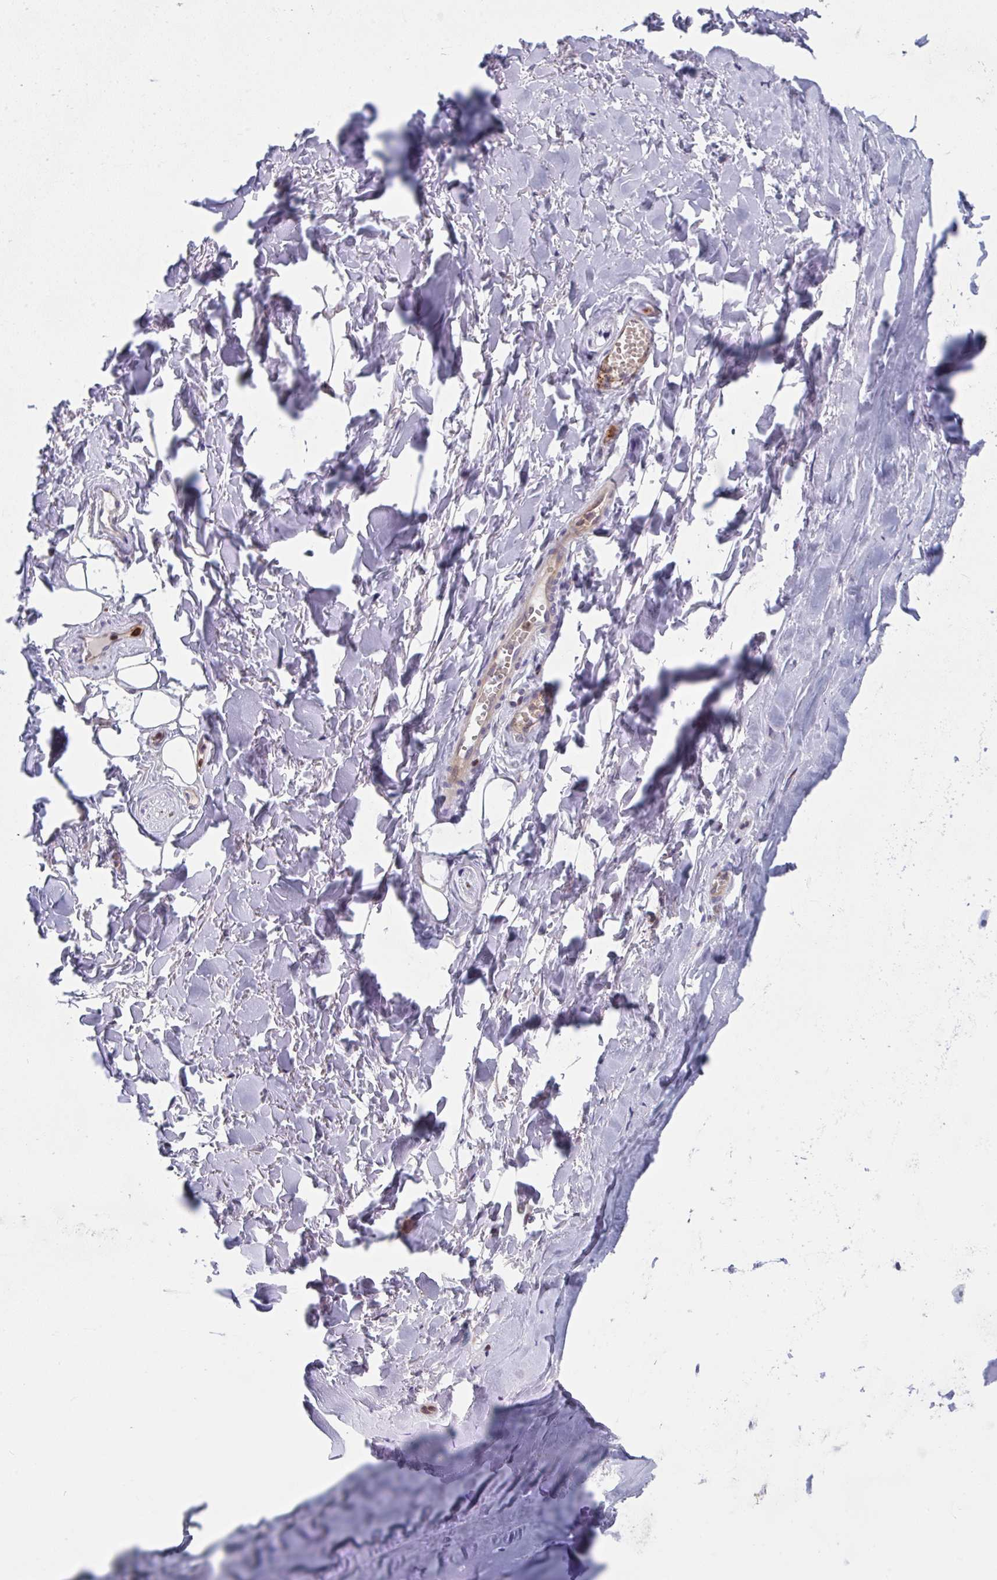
{"staining": {"intensity": "negative", "quantity": "none", "location": "none"}, "tissue": "adipose tissue", "cell_type": "Adipocytes", "image_type": "normal", "snomed": [{"axis": "morphology", "description": "Normal tissue, NOS"}, {"axis": "topography", "description": "Cartilage tissue"}, {"axis": "topography", "description": "Nasopharynx"}, {"axis": "topography", "description": "Thyroid gland"}], "caption": "Immunohistochemistry histopathology image of normal human adipose tissue stained for a protein (brown), which displays no staining in adipocytes.", "gene": "AOC2", "patient": {"sex": "male", "age": 63}}